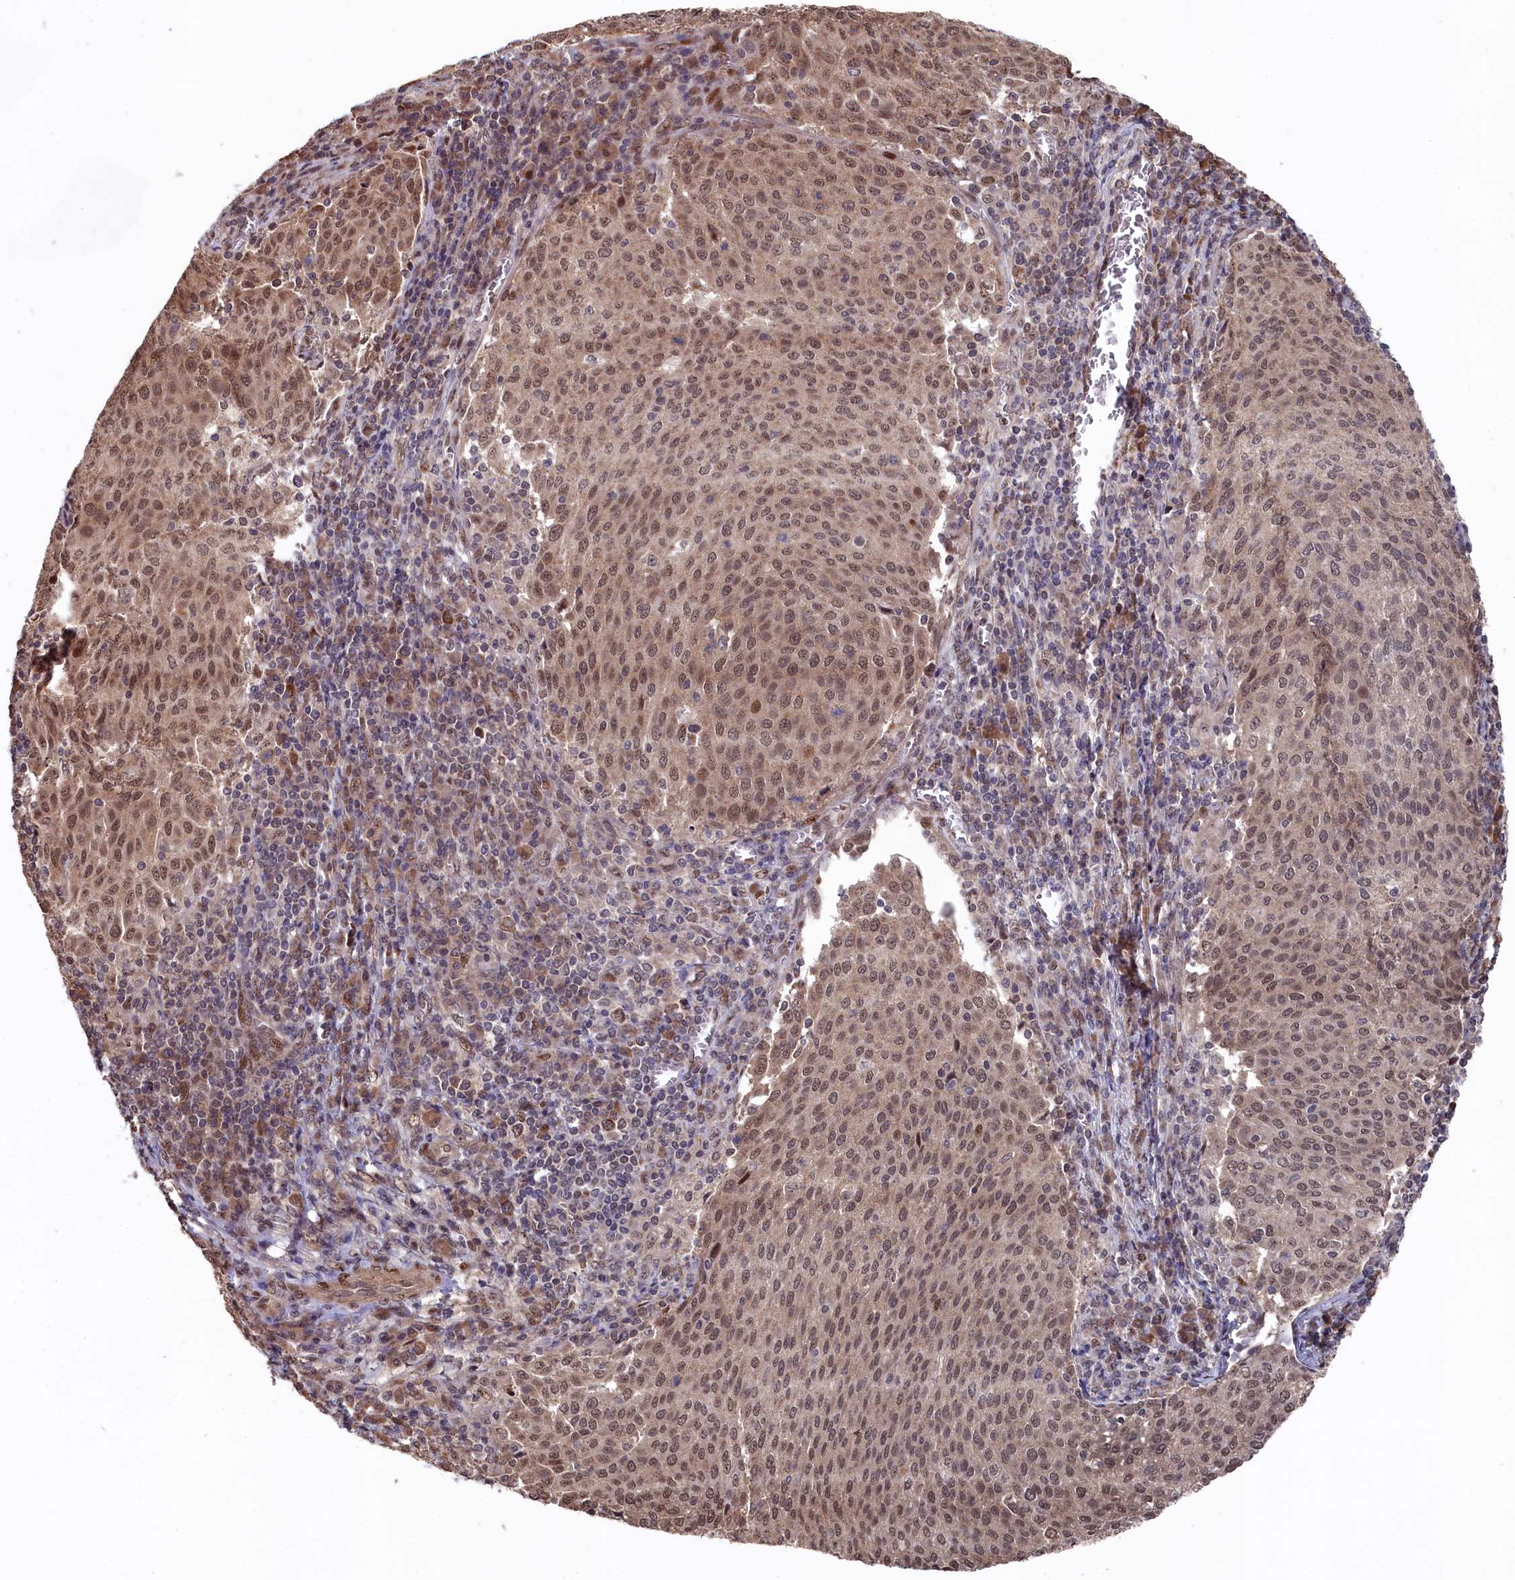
{"staining": {"intensity": "moderate", "quantity": ">75%", "location": "nuclear"}, "tissue": "cervical cancer", "cell_type": "Tumor cells", "image_type": "cancer", "snomed": [{"axis": "morphology", "description": "Squamous cell carcinoma, NOS"}, {"axis": "topography", "description": "Cervix"}], "caption": "Cervical cancer (squamous cell carcinoma) stained with a brown dye demonstrates moderate nuclear positive expression in approximately >75% of tumor cells.", "gene": "CLPX", "patient": {"sex": "female", "age": 46}}